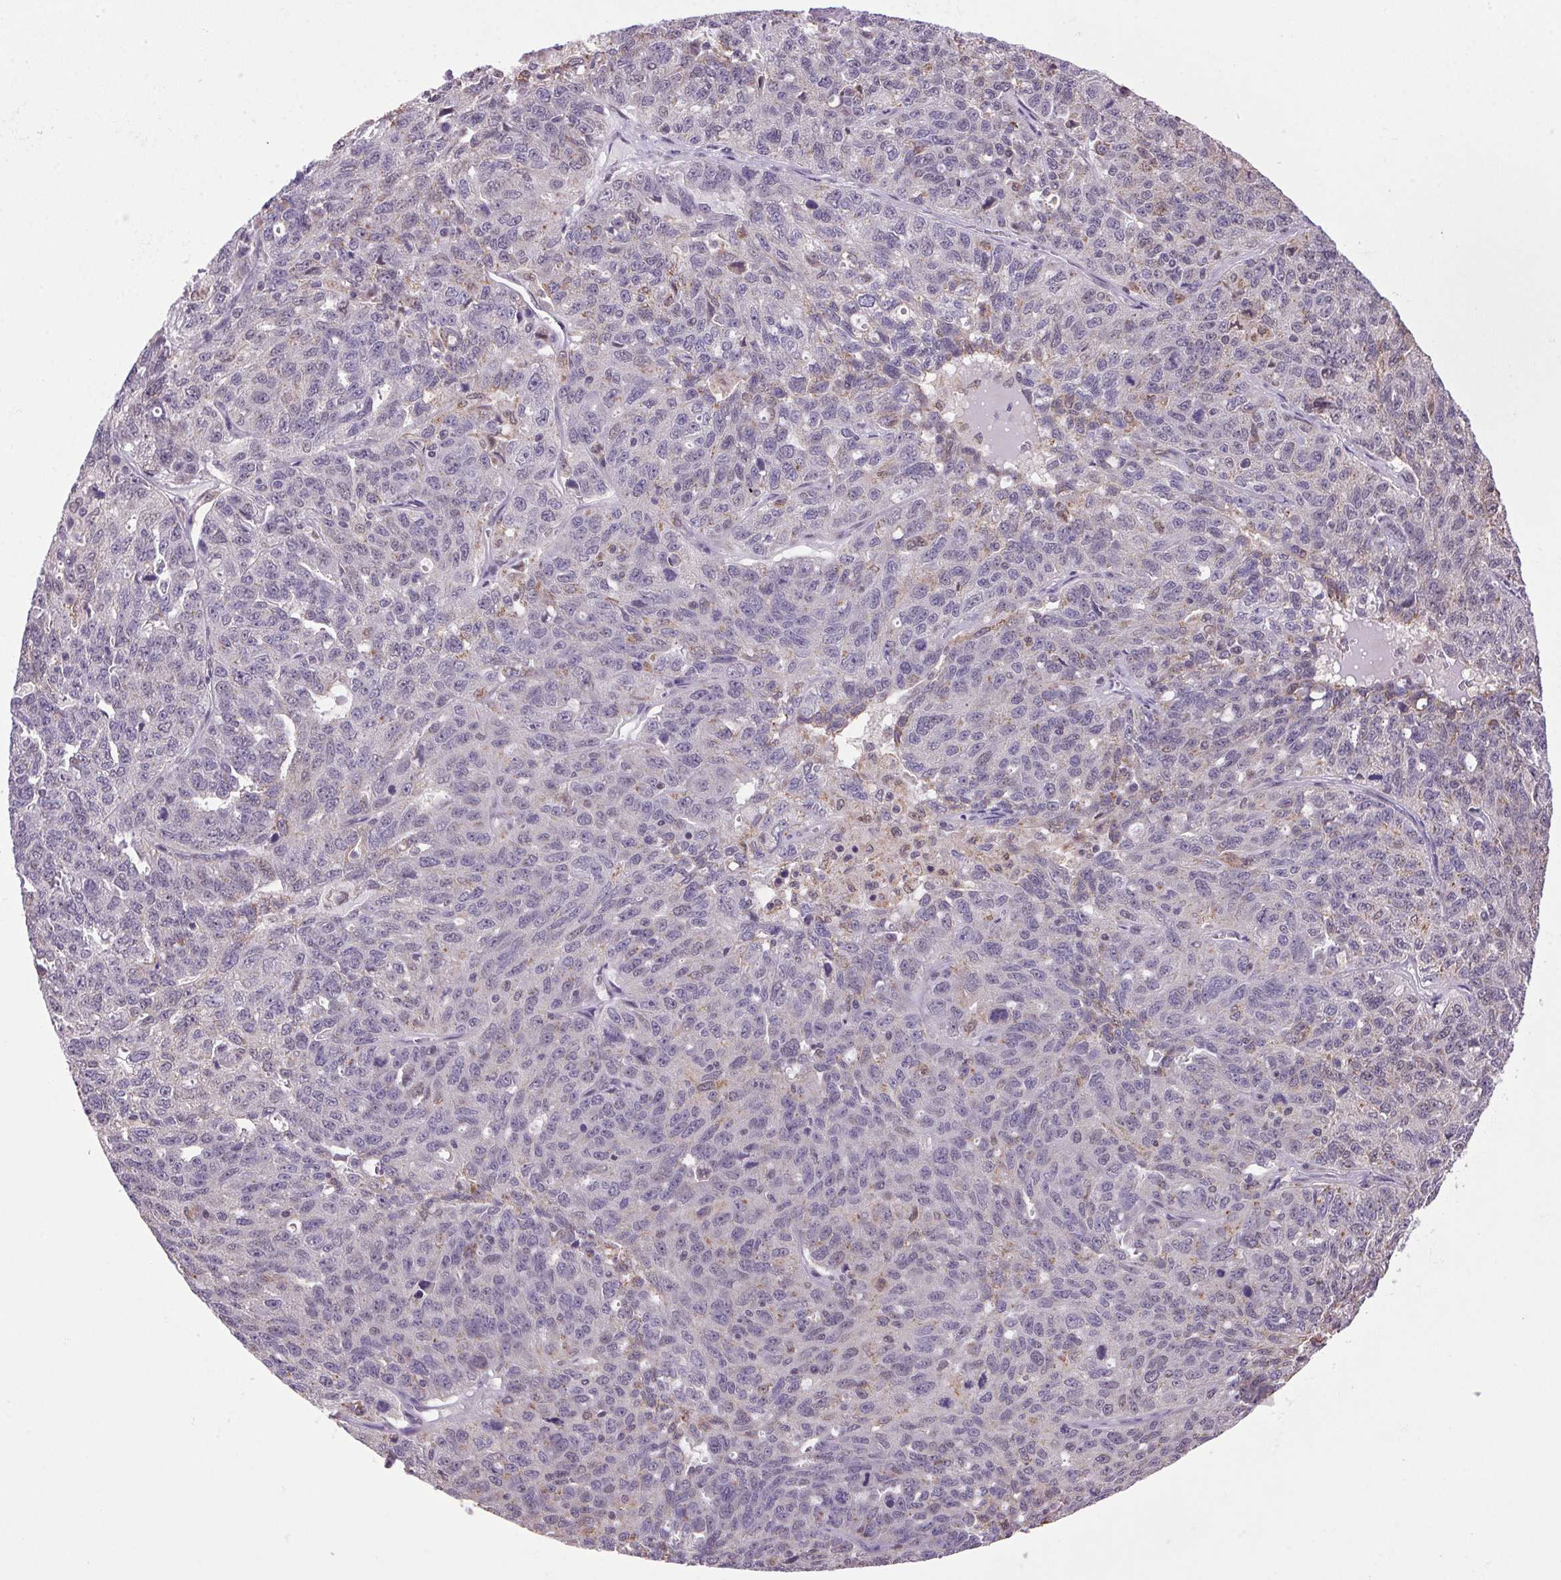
{"staining": {"intensity": "negative", "quantity": "none", "location": "none"}, "tissue": "ovarian cancer", "cell_type": "Tumor cells", "image_type": "cancer", "snomed": [{"axis": "morphology", "description": "Cystadenocarcinoma, serous, NOS"}, {"axis": "topography", "description": "Ovary"}], "caption": "Tumor cells are negative for protein expression in human ovarian serous cystadenocarcinoma.", "gene": "AKR1E2", "patient": {"sex": "female", "age": 71}}